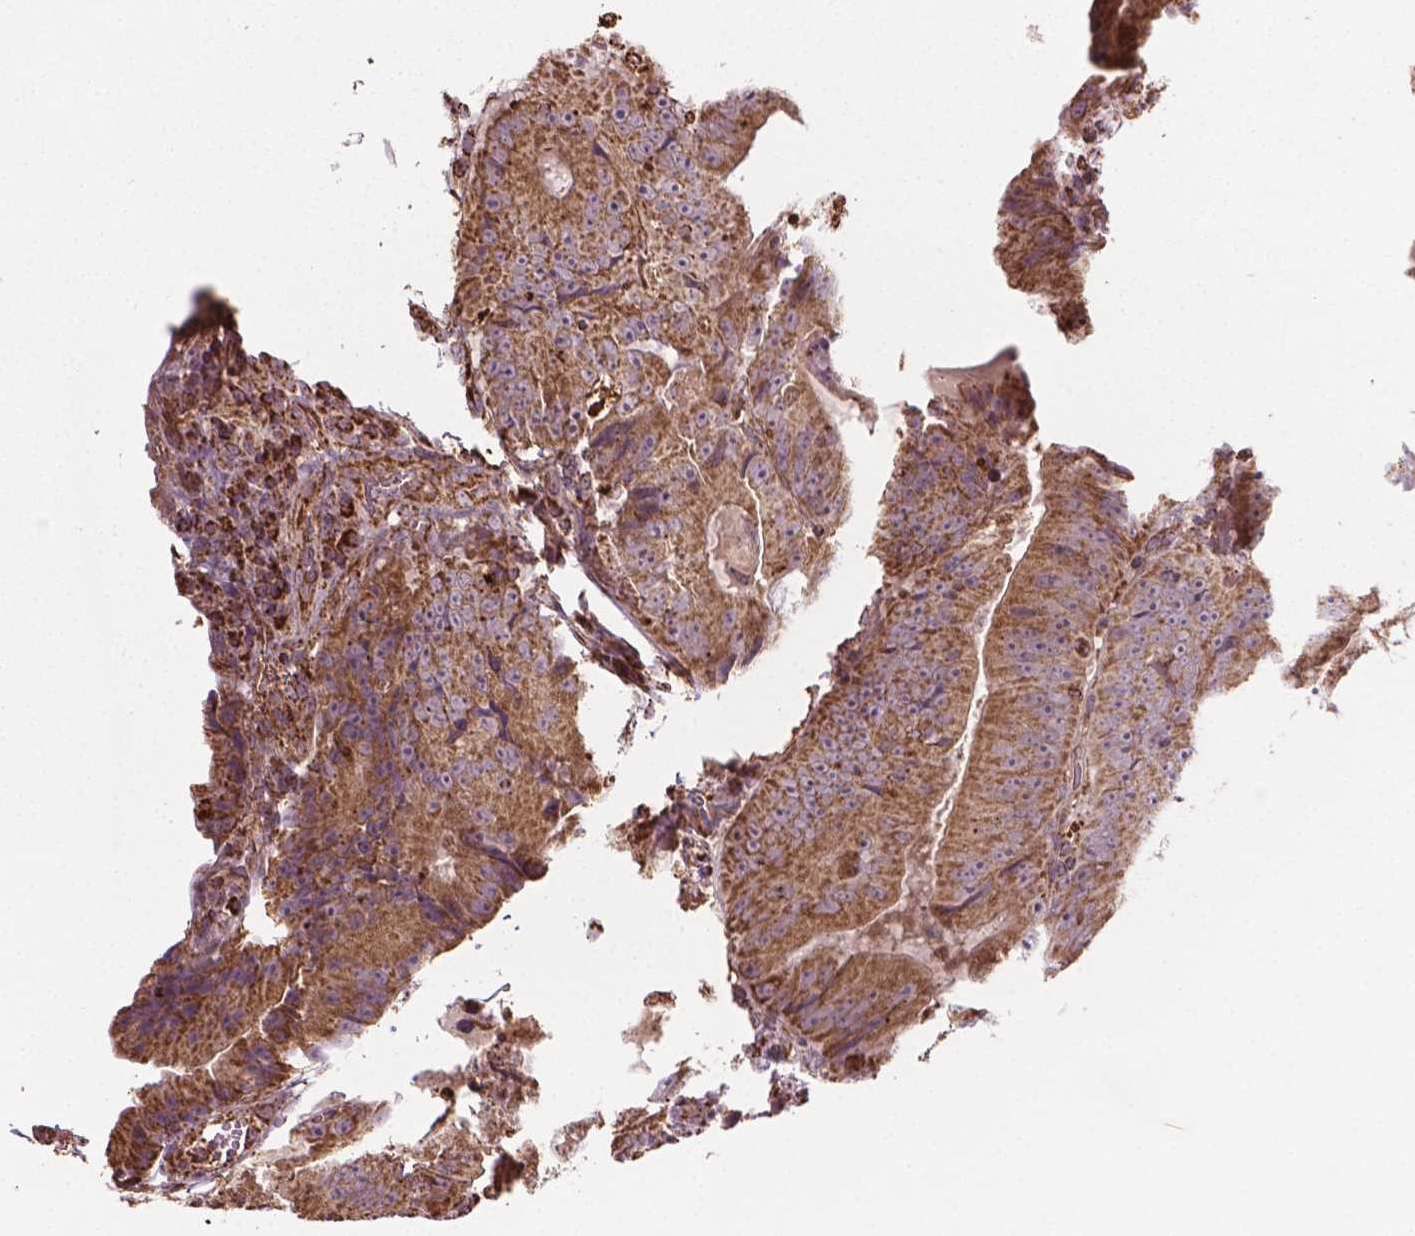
{"staining": {"intensity": "moderate", "quantity": ">75%", "location": "cytoplasmic/membranous"}, "tissue": "colorectal cancer", "cell_type": "Tumor cells", "image_type": "cancer", "snomed": [{"axis": "morphology", "description": "Adenocarcinoma, NOS"}, {"axis": "topography", "description": "Colon"}], "caption": "Protein staining by immunohistochemistry (IHC) displays moderate cytoplasmic/membranous staining in about >75% of tumor cells in colorectal adenocarcinoma.", "gene": "HS3ST3A1", "patient": {"sex": "female", "age": 86}}